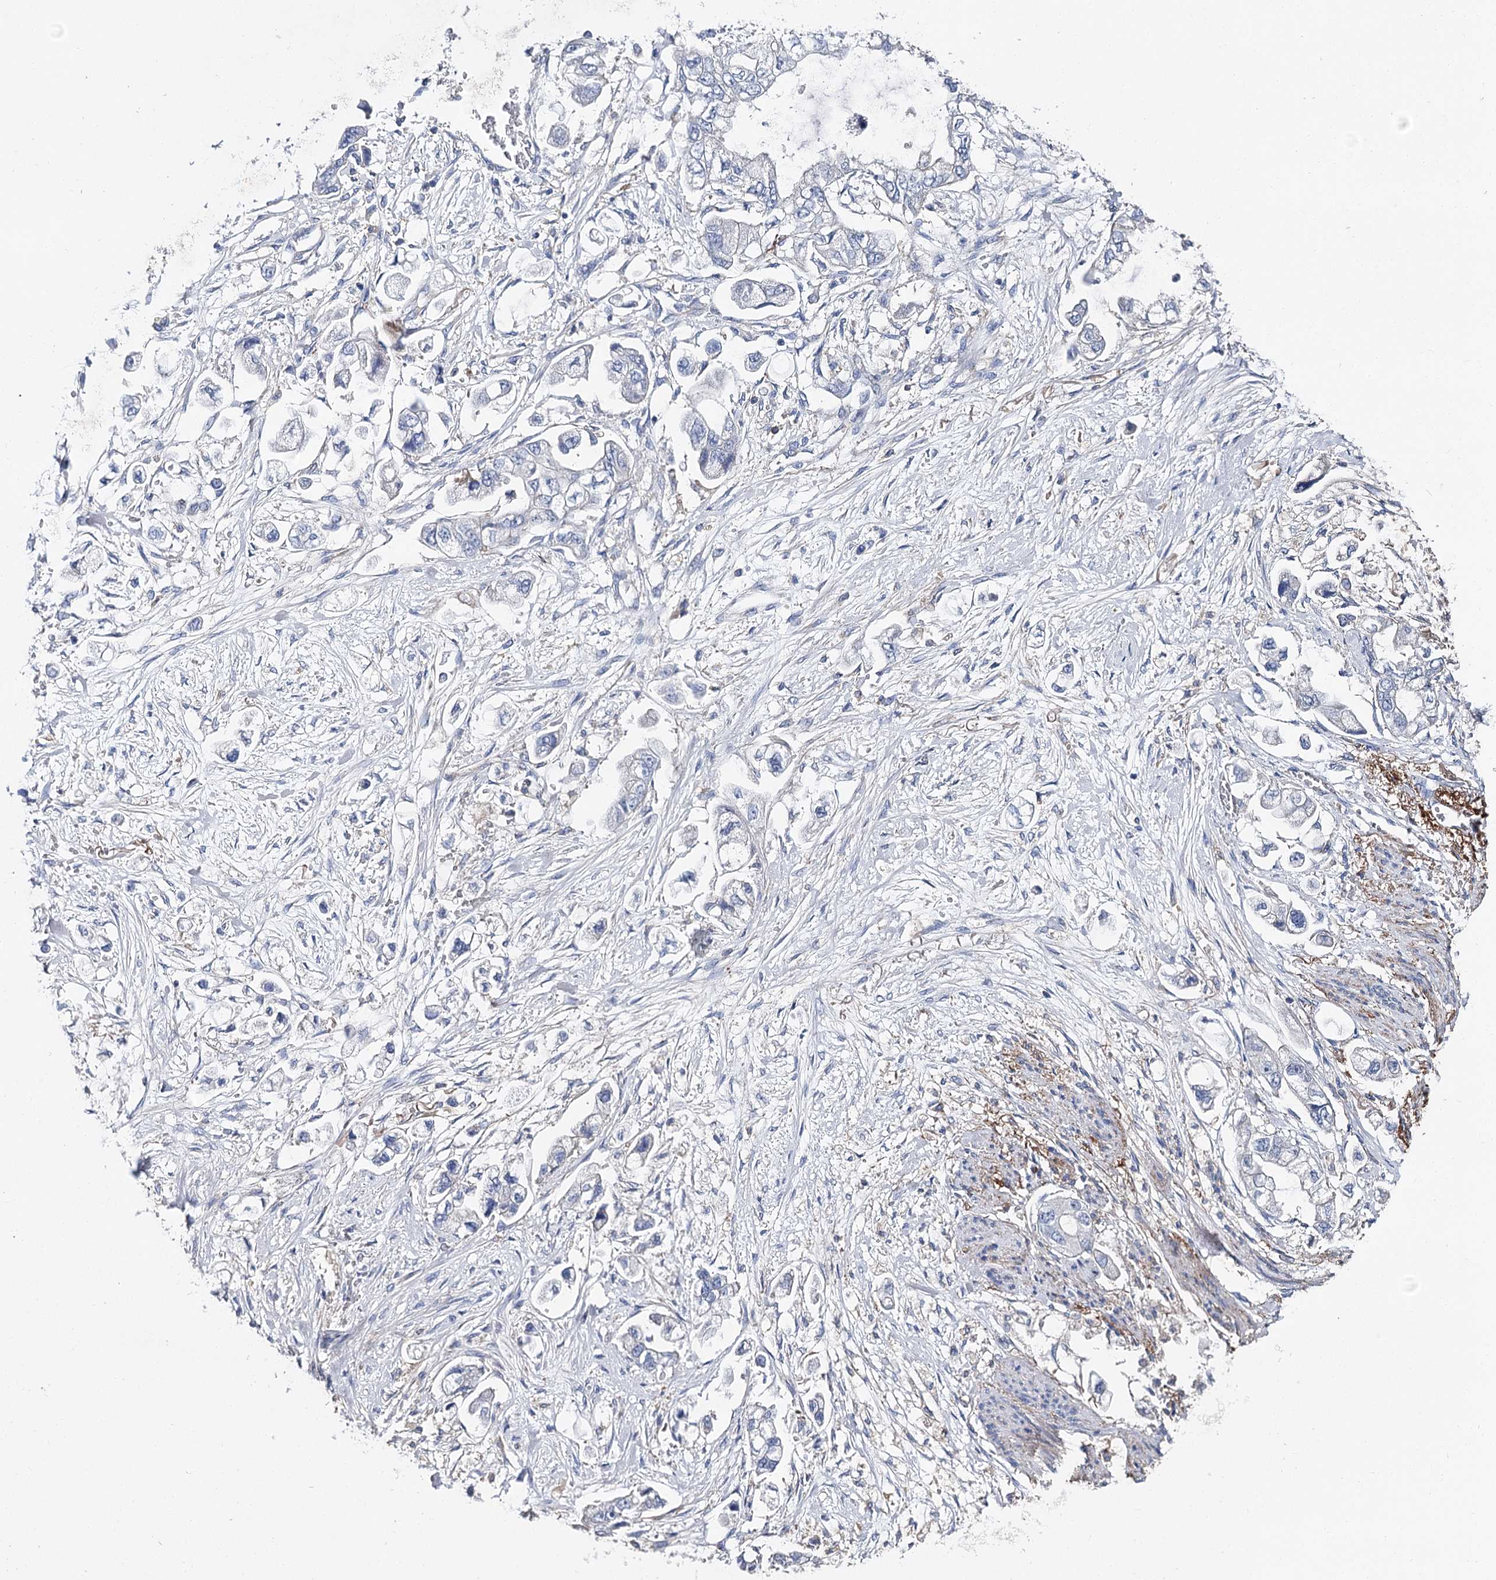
{"staining": {"intensity": "negative", "quantity": "none", "location": "none"}, "tissue": "stomach cancer", "cell_type": "Tumor cells", "image_type": "cancer", "snomed": [{"axis": "morphology", "description": "Adenocarcinoma, NOS"}, {"axis": "topography", "description": "Stomach"}], "caption": "IHC image of neoplastic tissue: human stomach cancer stained with DAB (3,3'-diaminobenzidine) reveals no significant protein staining in tumor cells.", "gene": "EPYC", "patient": {"sex": "male", "age": 62}}